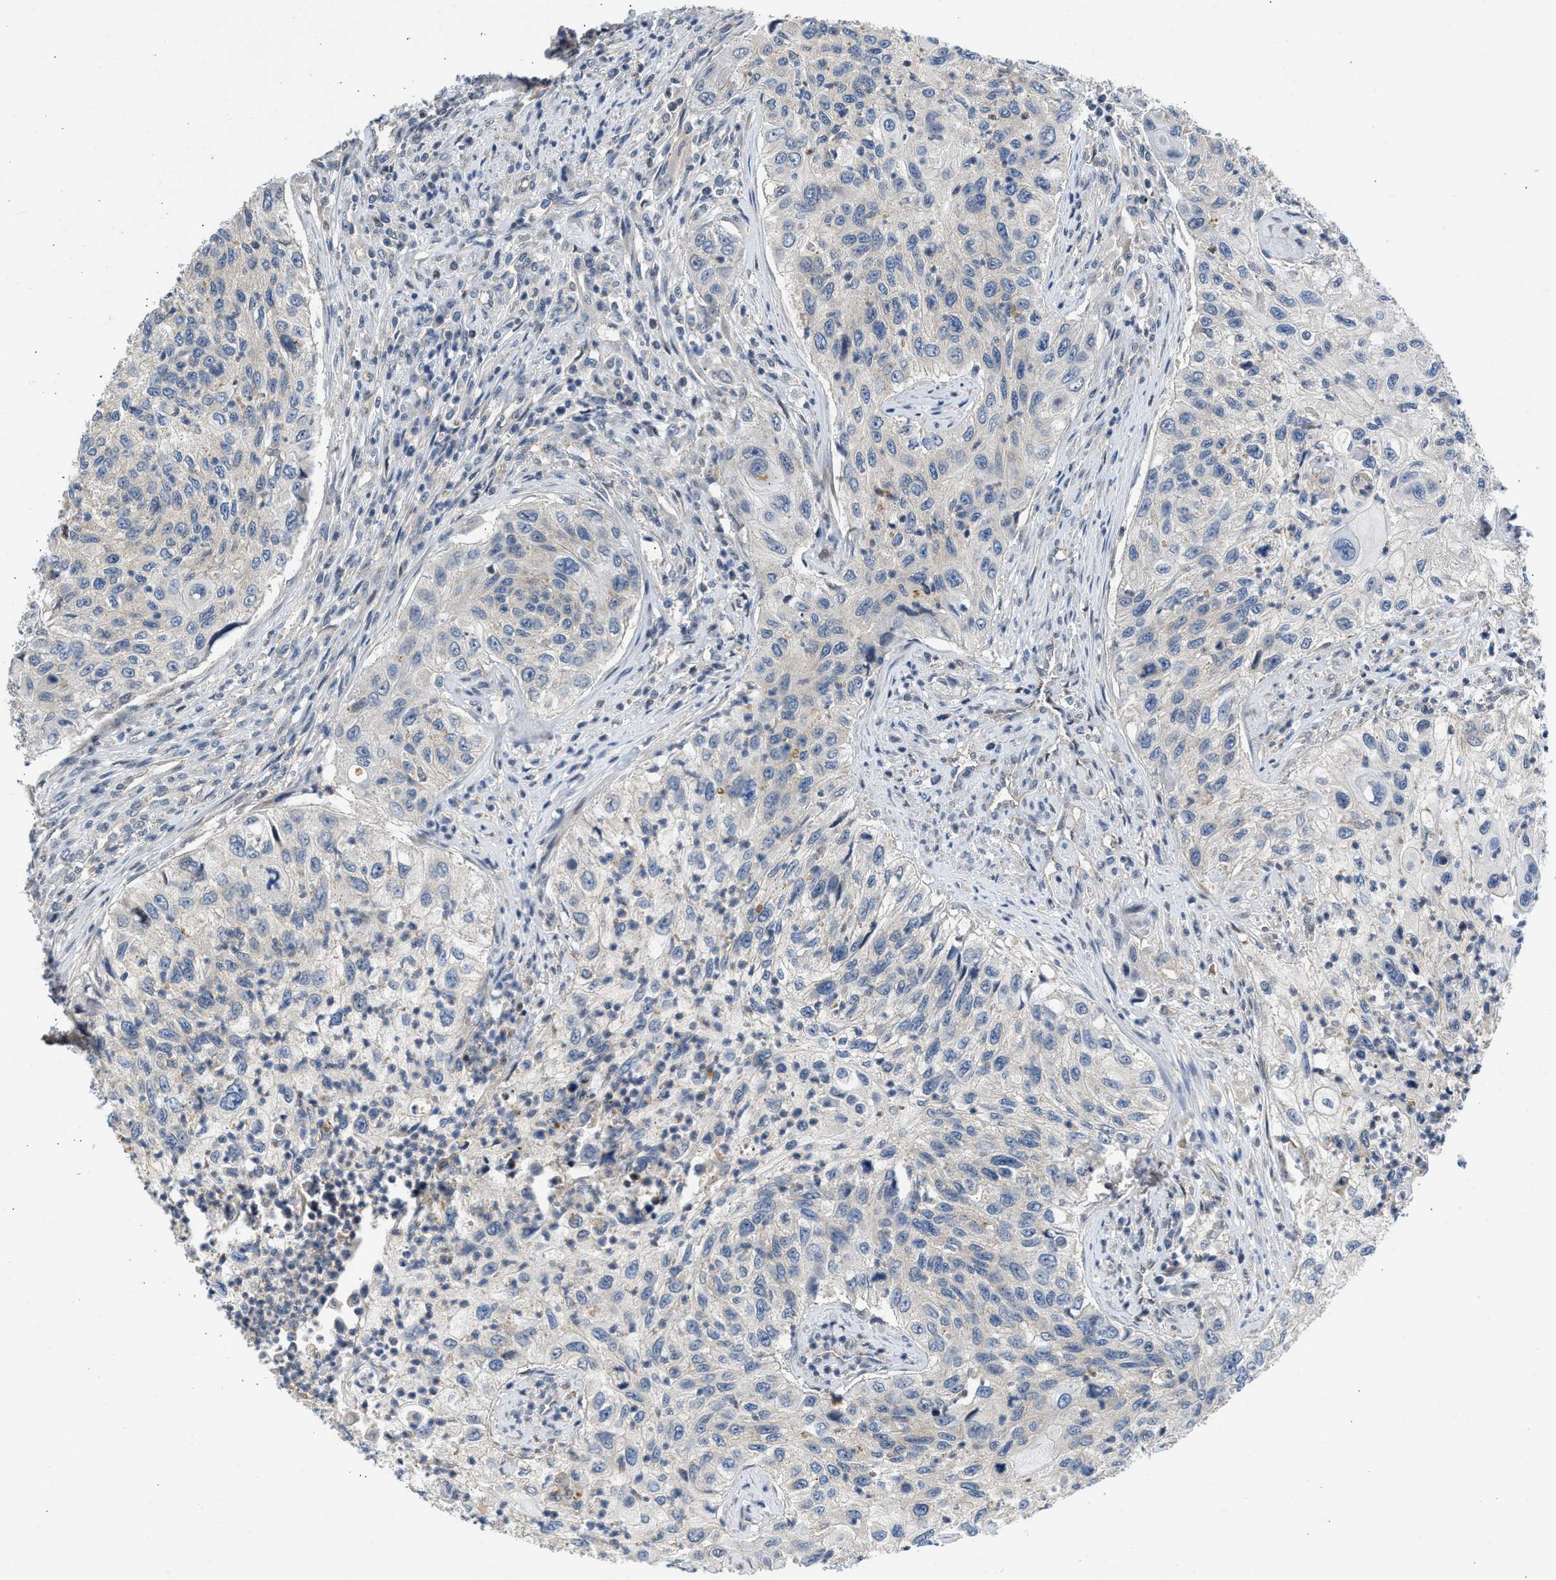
{"staining": {"intensity": "negative", "quantity": "none", "location": "none"}, "tissue": "urothelial cancer", "cell_type": "Tumor cells", "image_type": "cancer", "snomed": [{"axis": "morphology", "description": "Urothelial carcinoma, High grade"}, {"axis": "topography", "description": "Urinary bladder"}], "caption": "The micrograph reveals no significant staining in tumor cells of high-grade urothelial carcinoma.", "gene": "OLIG3", "patient": {"sex": "female", "age": 60}}